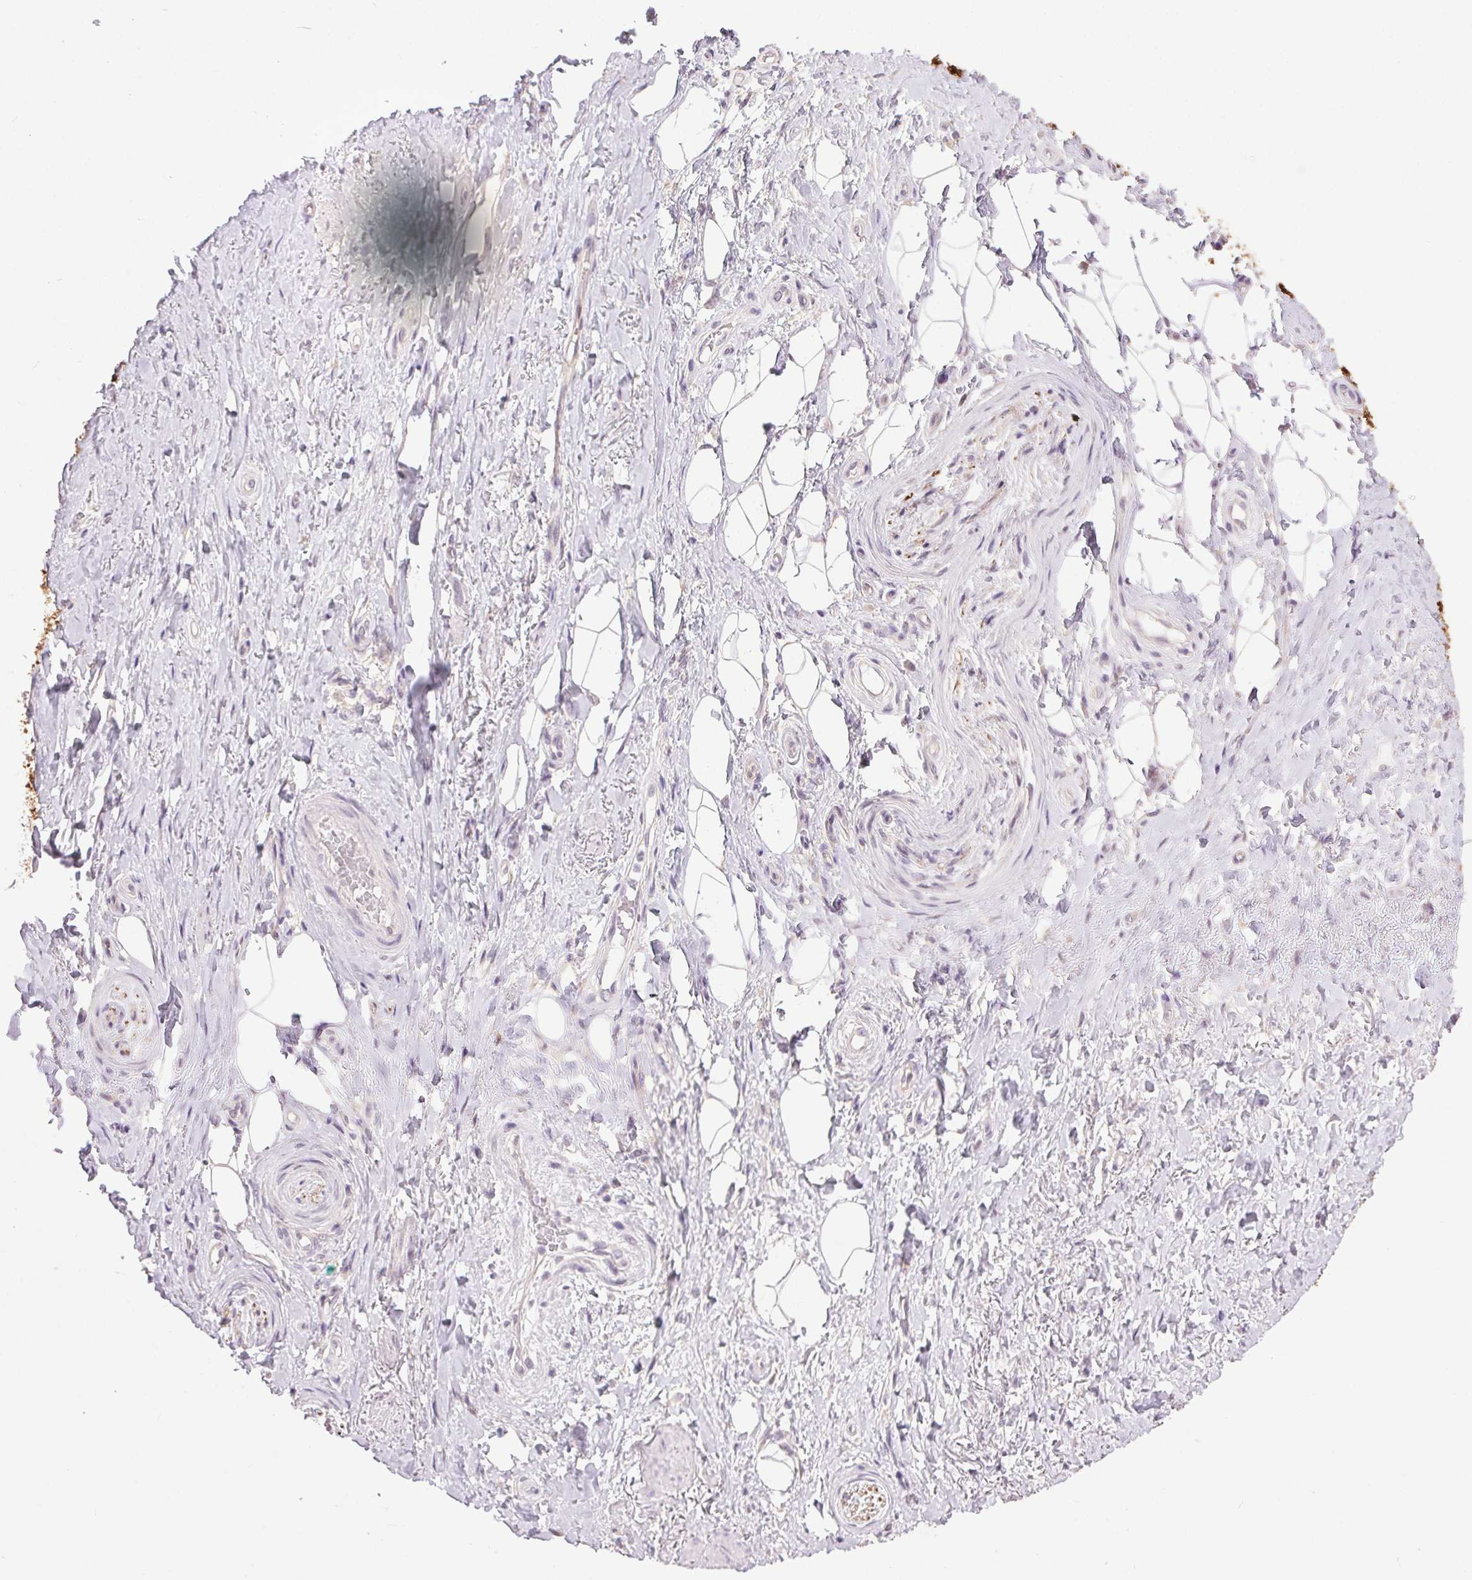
{"staining": {"intensity": "negative", "quantity": "none", "location": "none"}, "tissue": "adipose tissue", "cell_type": "Adipocytes", "image_type": "normal", "snomed": [{"axis": "morphology", "description": "Normal tissue, NOS"}, {"axis": "topography", "description": "Anal"}, {"axis": "topography", "description": "Peripheral nerve tissue"}], "caption": "This is a micrograph of immunohistochemistry (IHC) staining of benign adipose tissue, which shows no positivity in adipocytes.", "gene": "SYT11", "patient": {"sex": "male", "age": 53}}